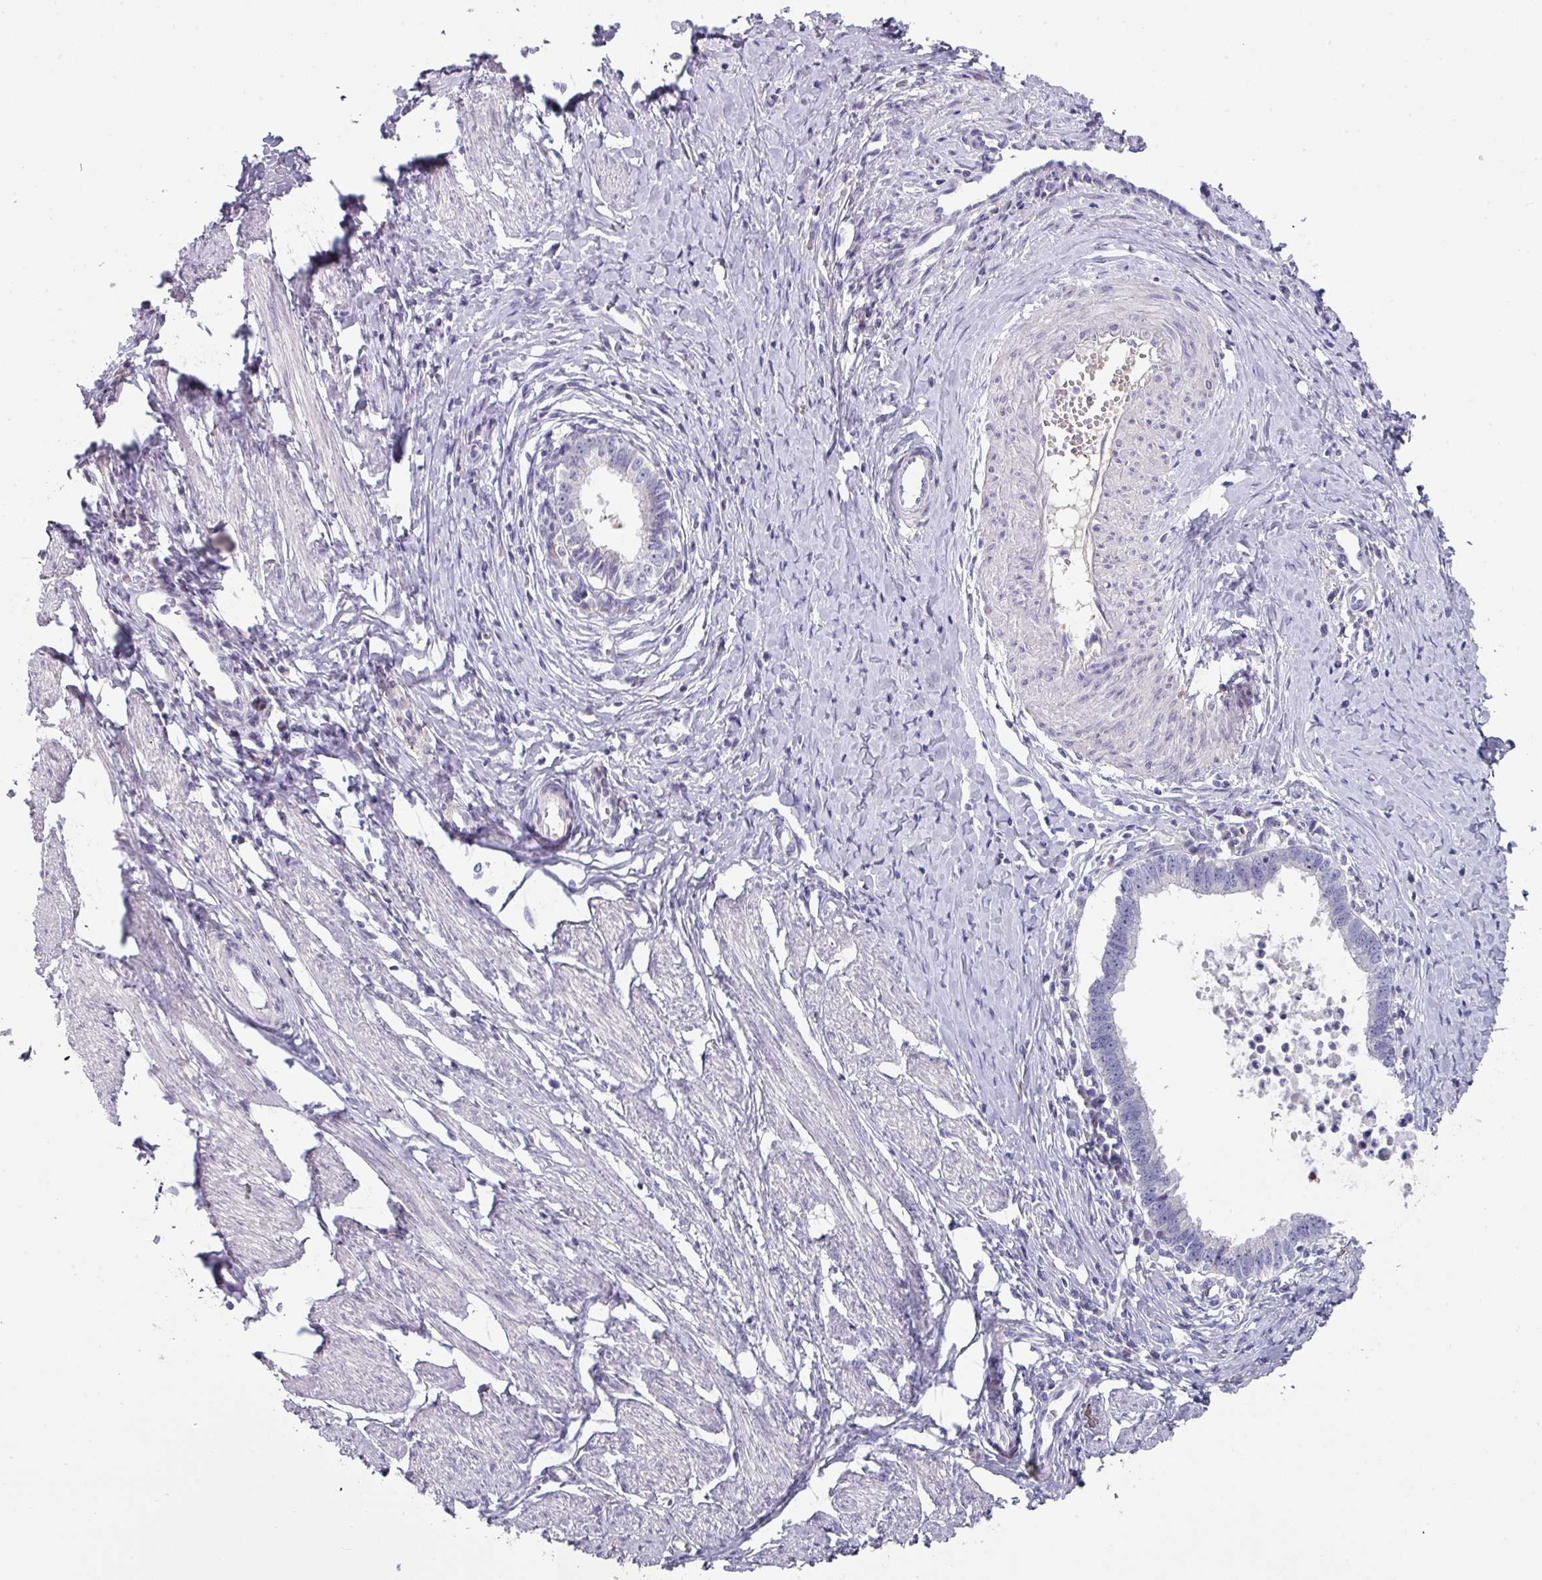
{"staining": {"intensity": "negative", "quantity": "none", "location": "none"}, "tissue": "cervical cancer", "cell_type": "Tumor cells", "image_type": "cancer", "snomed": [{"axis": "morphology", "description": "Adenocarcinoma, NOS"}, {"axis": "topography", "description": "Cervix"}], "caption": "Immunohistochemistry of human cervical cancer exhibits no staining in tumor cells.", "gene": "DEFB115", "patient": {"sex": "female", "age": 36}}